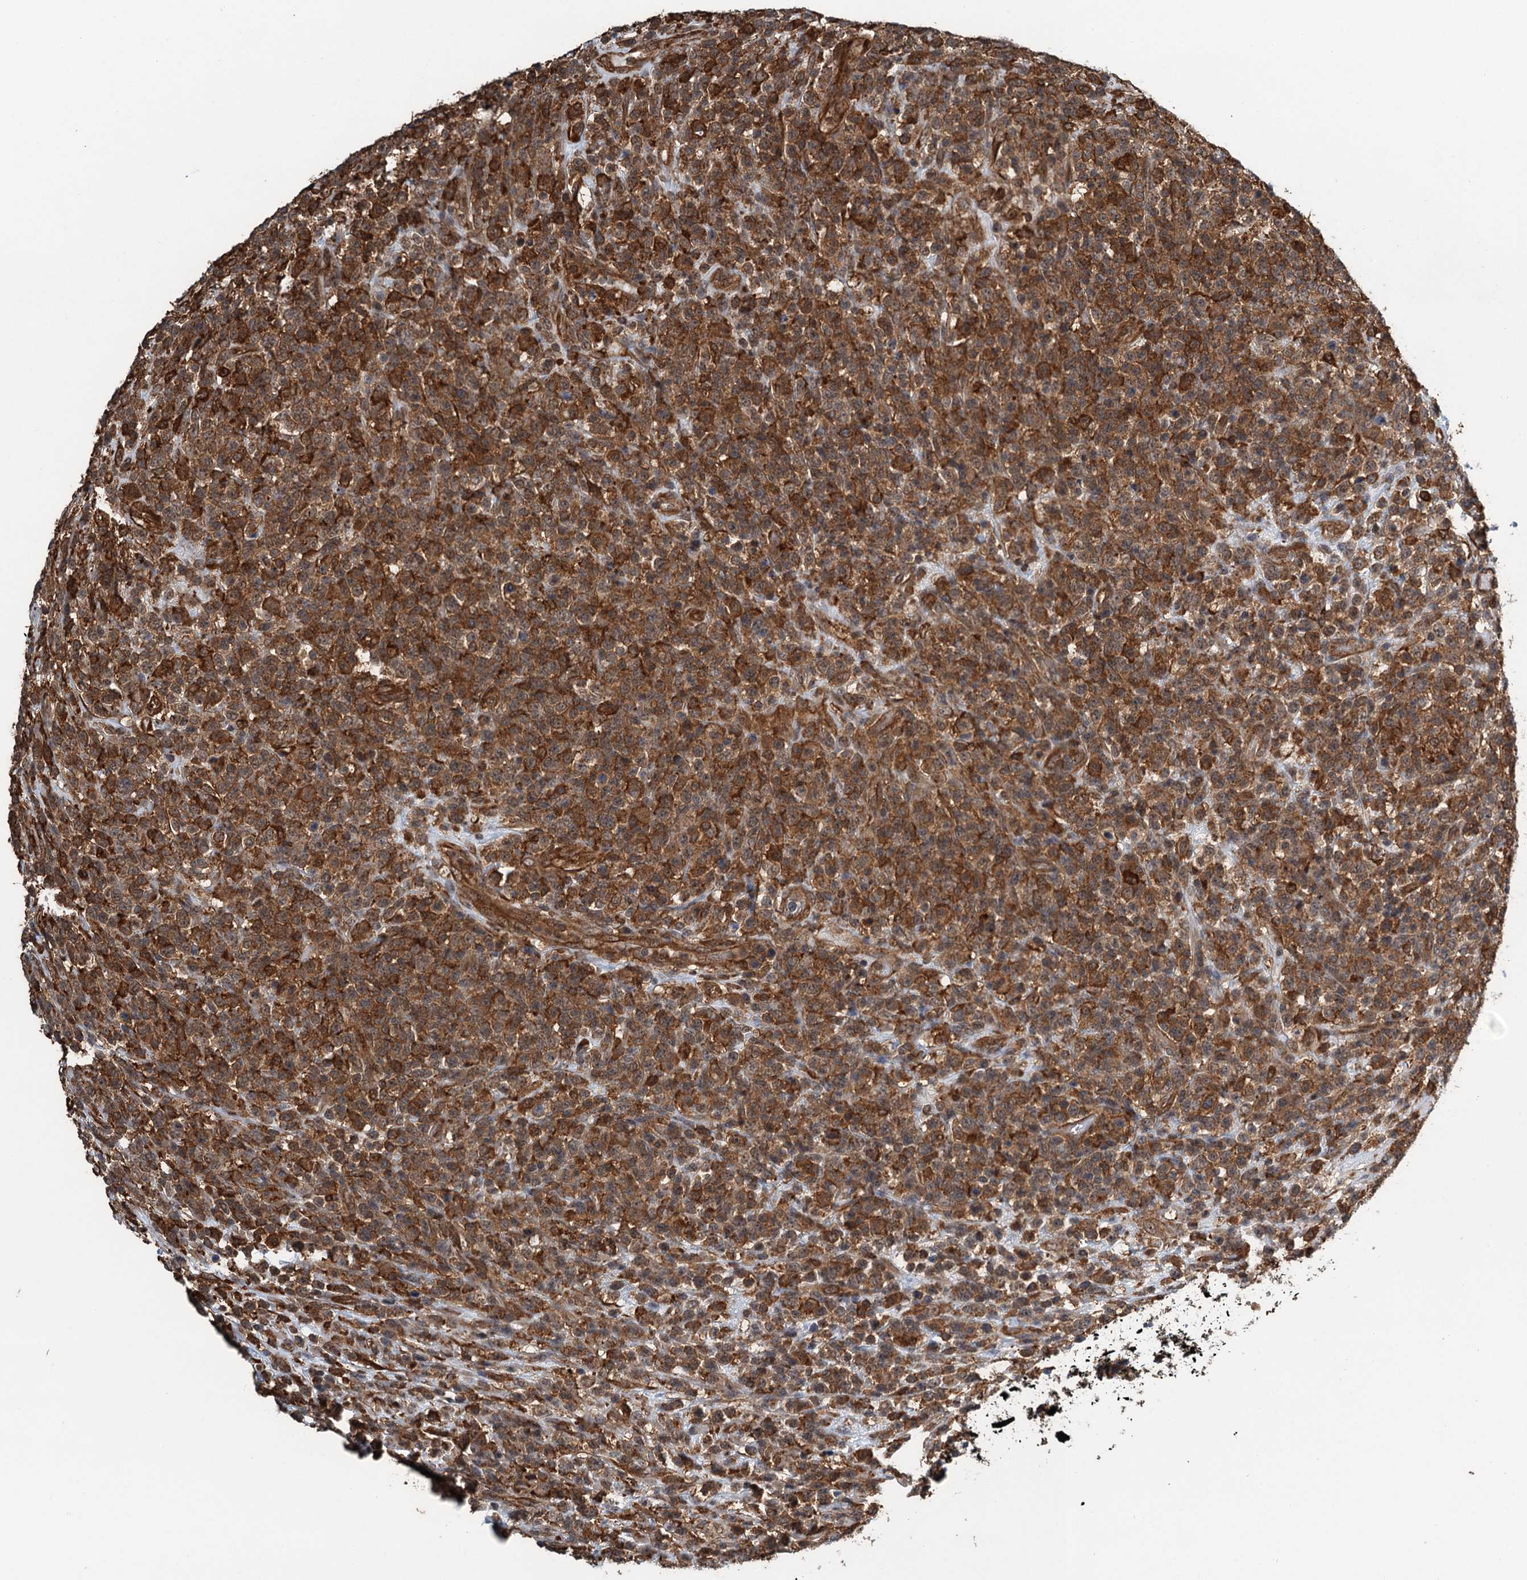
{"staining": {"intensity": "strong", "quantity": ">75%", "location": "cytoplasmic/membranous"}, "tissue": "lymphoma", "cell_type": "Tumor cells", "image_type": "cancer", "snomed": [{"axis": "morphology", "description": "Malignant lymphoma, non-Hodgkin's type, High grade"}, {"axis": "topography", "description": "Colon"}], "caption": "Lymphoma tissue exhibits strong cytoplasmic/membranous positivity in approximately >75% of tumor cells", "gene": "WHAMM", "patient": {"sex": "female", "age": 53}}